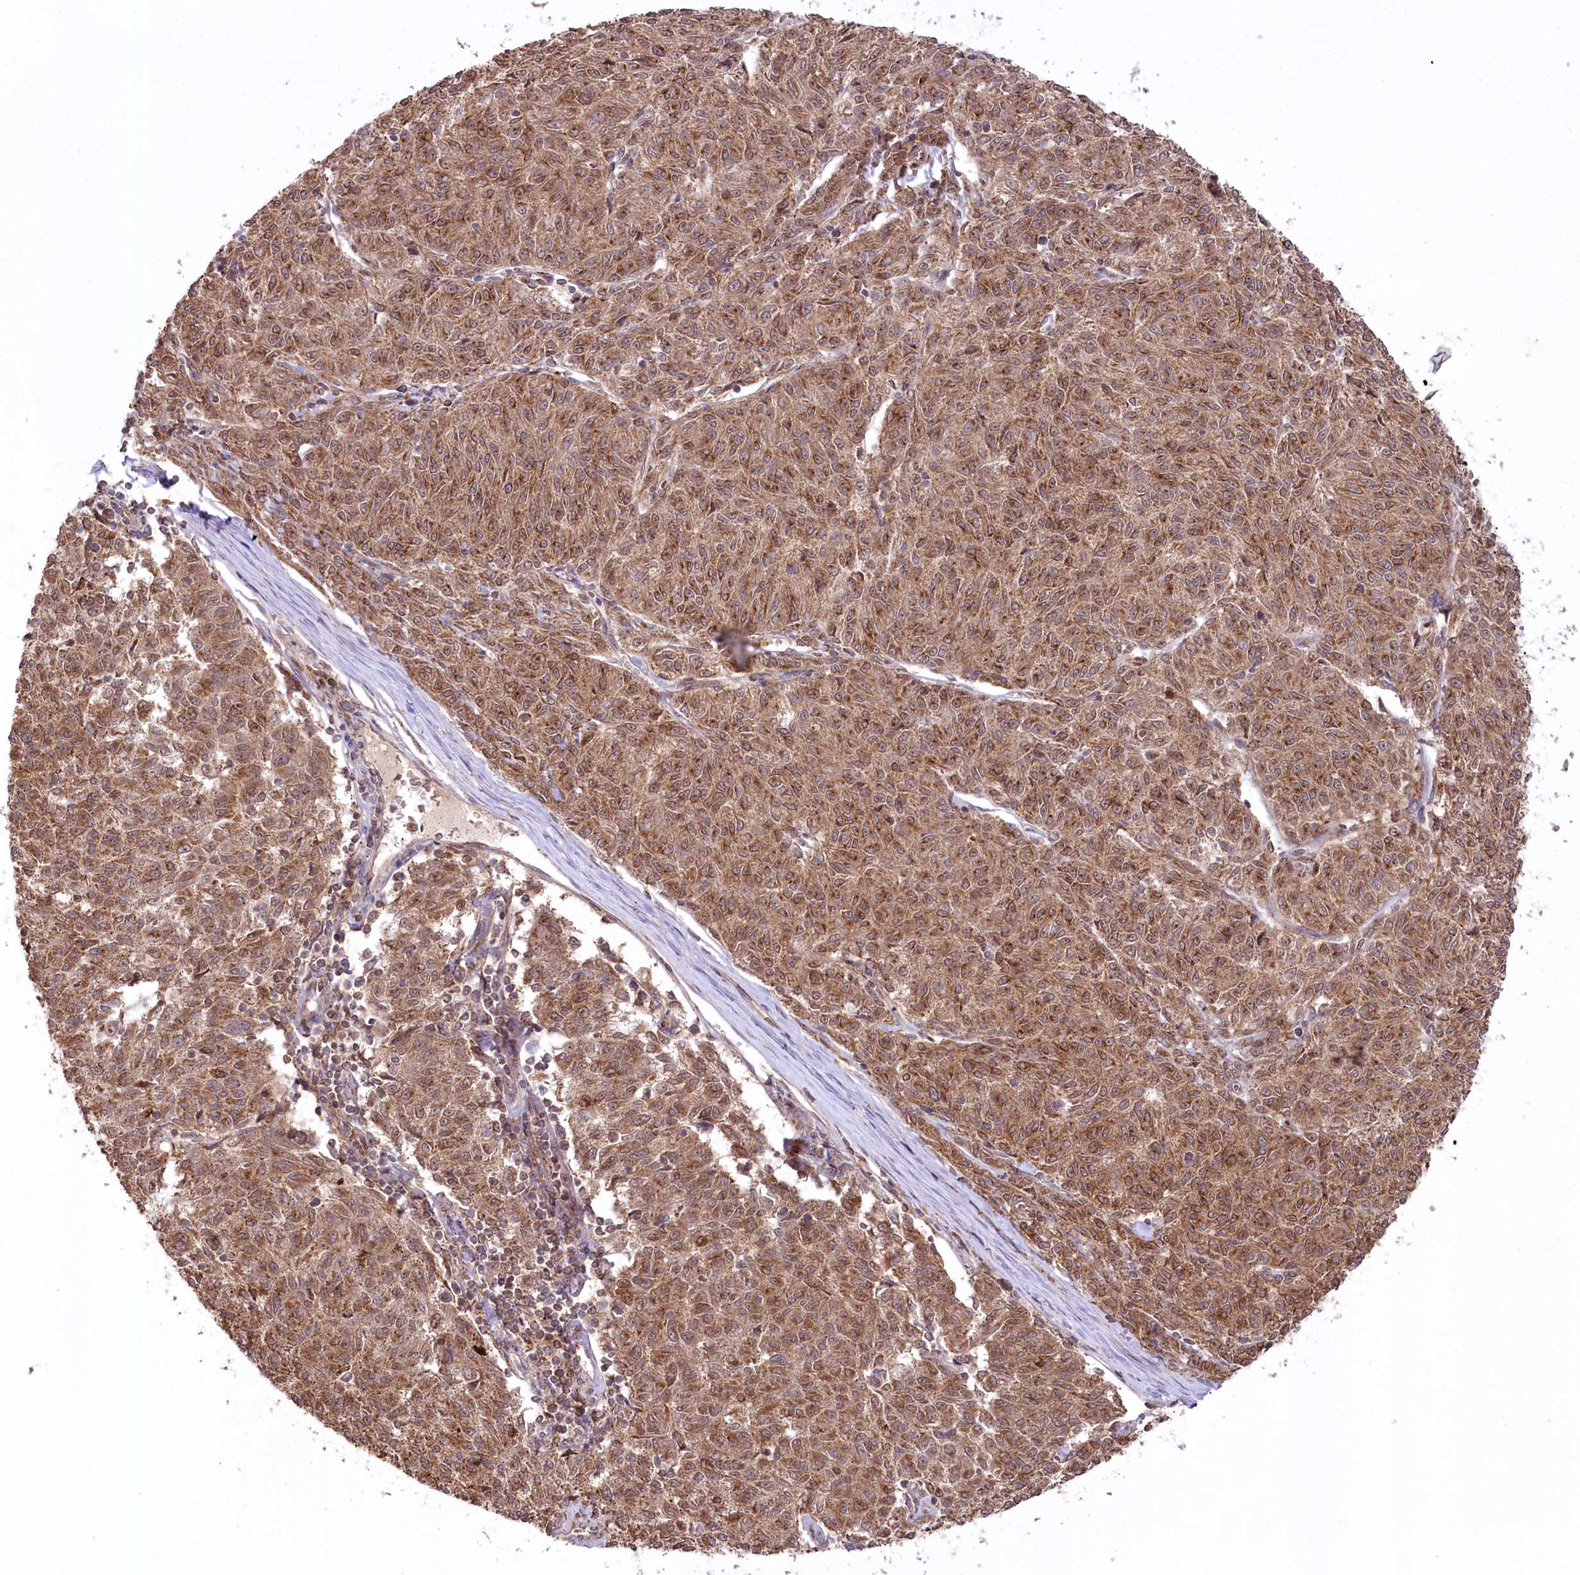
{"staining": {"intensity": "moderate", "quantity": ">75%", "location": "cytoplasmic/membranous"}, "tissue": "melanoma", "cell_type": "Tumor cells", "image_type": "cancer", "snomed": [{"axis": "morphology", "description": "Malignant melanoma, NOS"}, {"axis": "topography", "description": "Skin"}], "caption": "IHC of human melanoma demonstrates medium levels of moderate cytoplasmic/membranous expression in approximately >75% of tumor cells.", "gene": "CCDC91", "patient": {"sex": "female", "age": 72}}